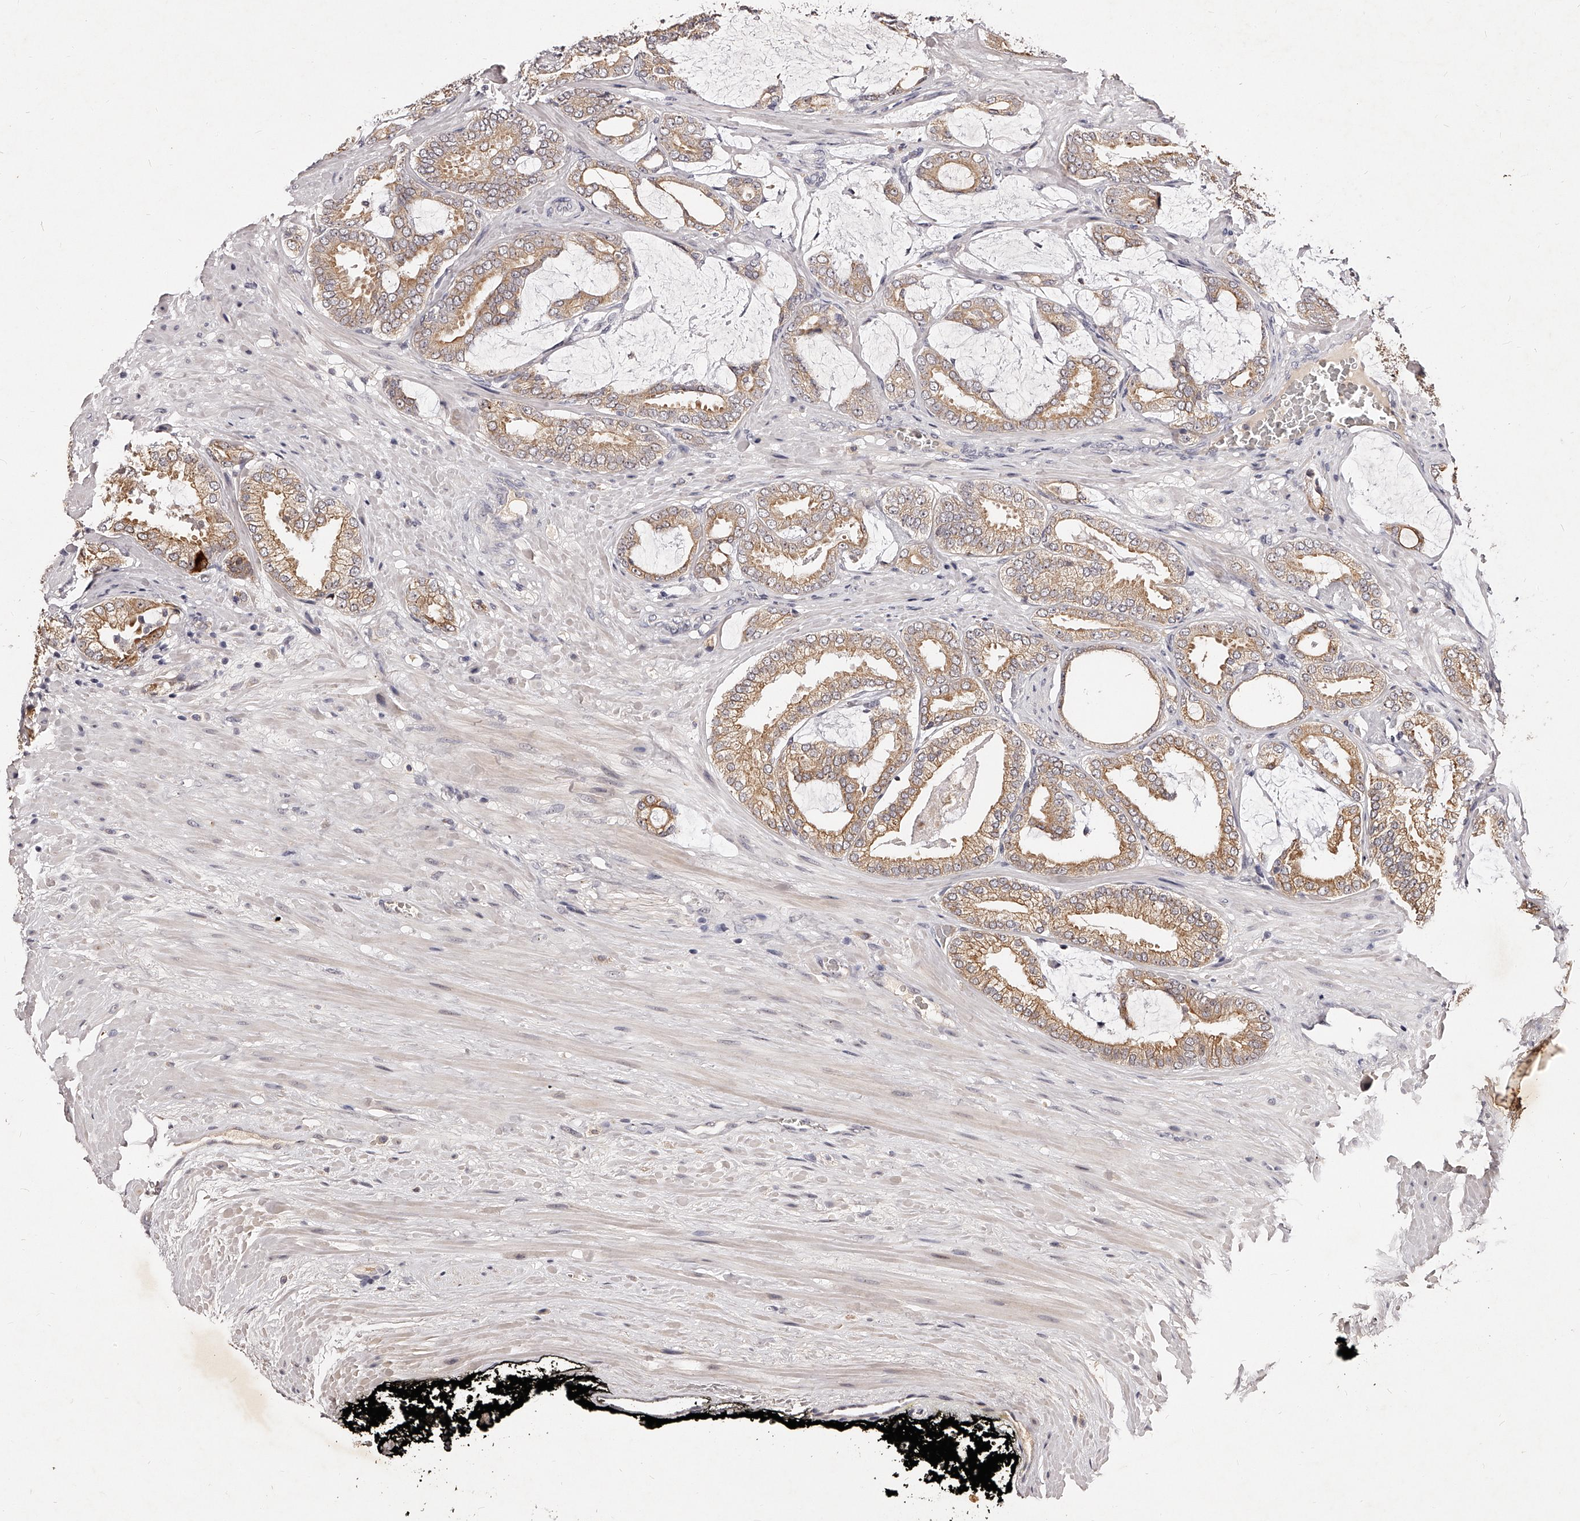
{"staining": {"intensity": "moderate", "quantity": ">75%", "location": "cytoplasmic/membranous"}, "tissue": "prostate cancer", "cell_type": "Tumor cells", "image_type": "cancer", "snomed": [{"axis": "morphology", "description": "Adenocarcinoma, Low grade"}, {"axis": "topography", "description": "Prostate"}], "caption": "Prostate low-grade adenocarcinoma stained for a protein (brown) reveals moderate cytoplasmic/membranous positive expression in about >75% of tumor cells.", "gene": "PHACTR1", "patient": {"sex": "male", "age": 71}}